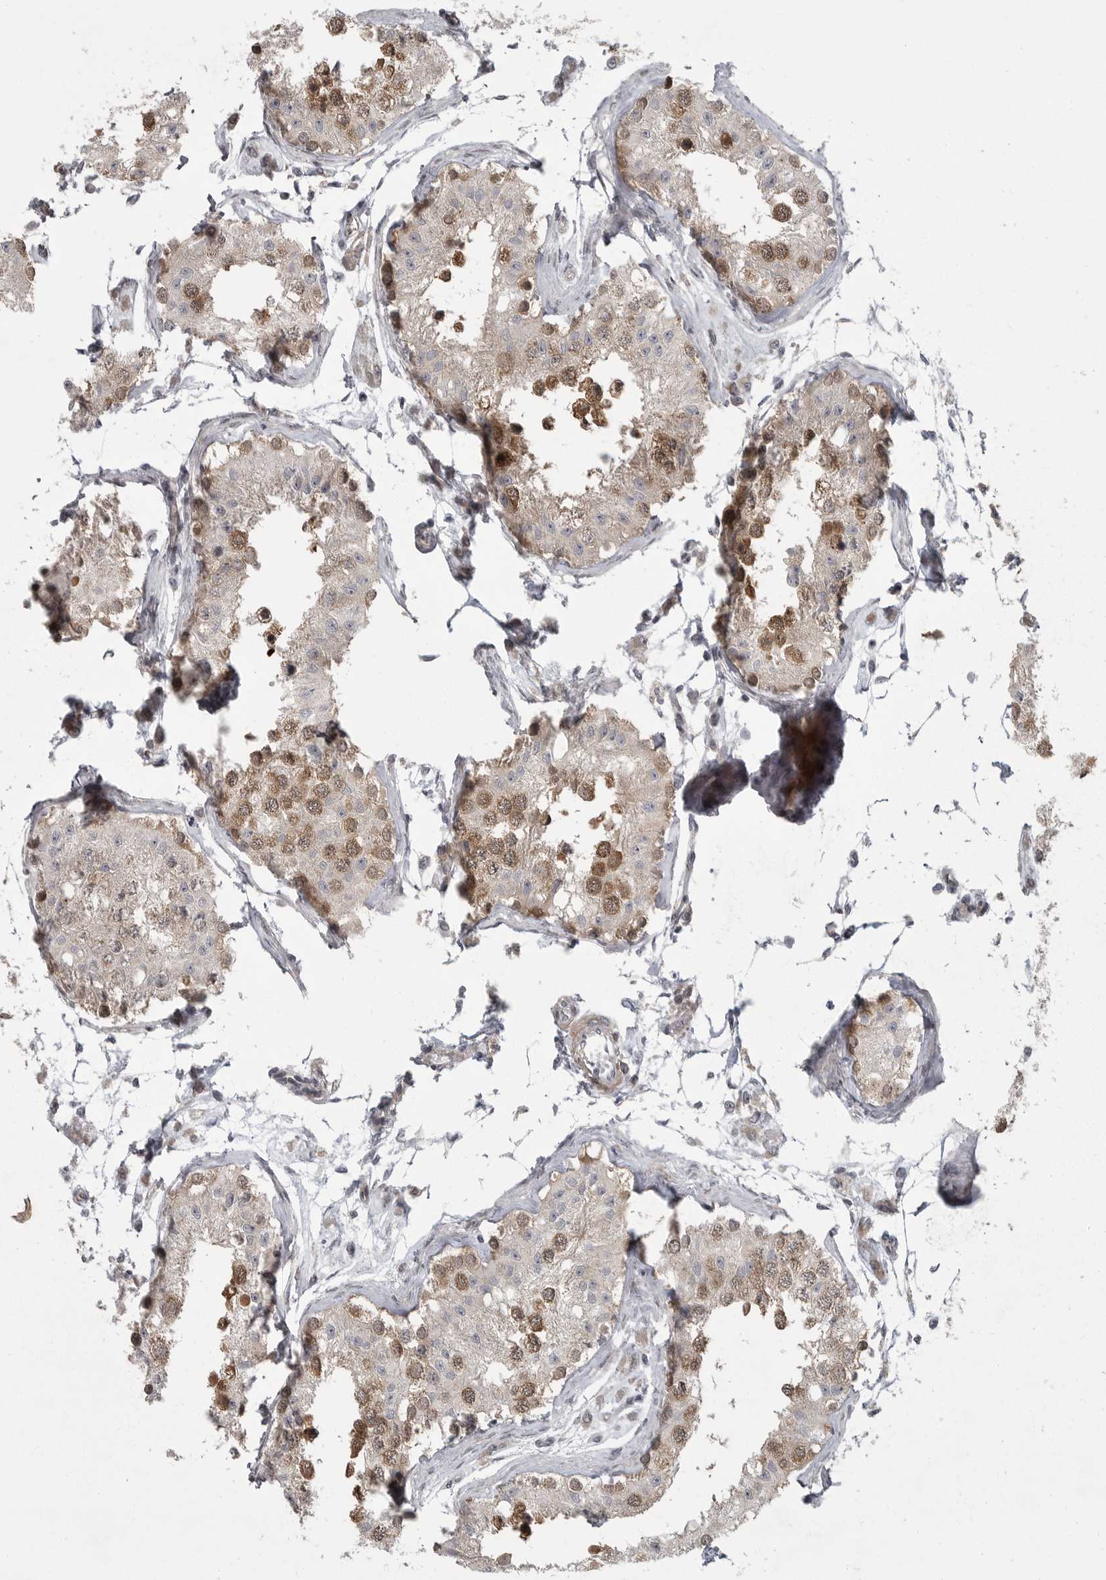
{"staining": {"intensity": "moderate", "quantity": ">75%", "location": "cytoplasmic/membranous"}, "tissue": "testis", "cell_type": "Cells in seminiferous ducts", "image_type": "normal", "snomed": [{"axis": "morphology", "description": "Normal tissue, NOS"}, {"axis": "morphology", "description": "Adenocarcinoma, metastatic, NOS"}, {"axis": "topography", "description": "Testis"}], "caption": "Brown immunohistochemical staining in benign human testis shows moderate cytoplasmic/membranous staining in approximately >75% of cells in seminiferous ducts. Using DAB (brown) and hematoxylin (blue) stains, captured at high magnification using brightfield microscopy.", "gene": "PPP1R9A", "patient": {"sex": "male", "age": 26}}